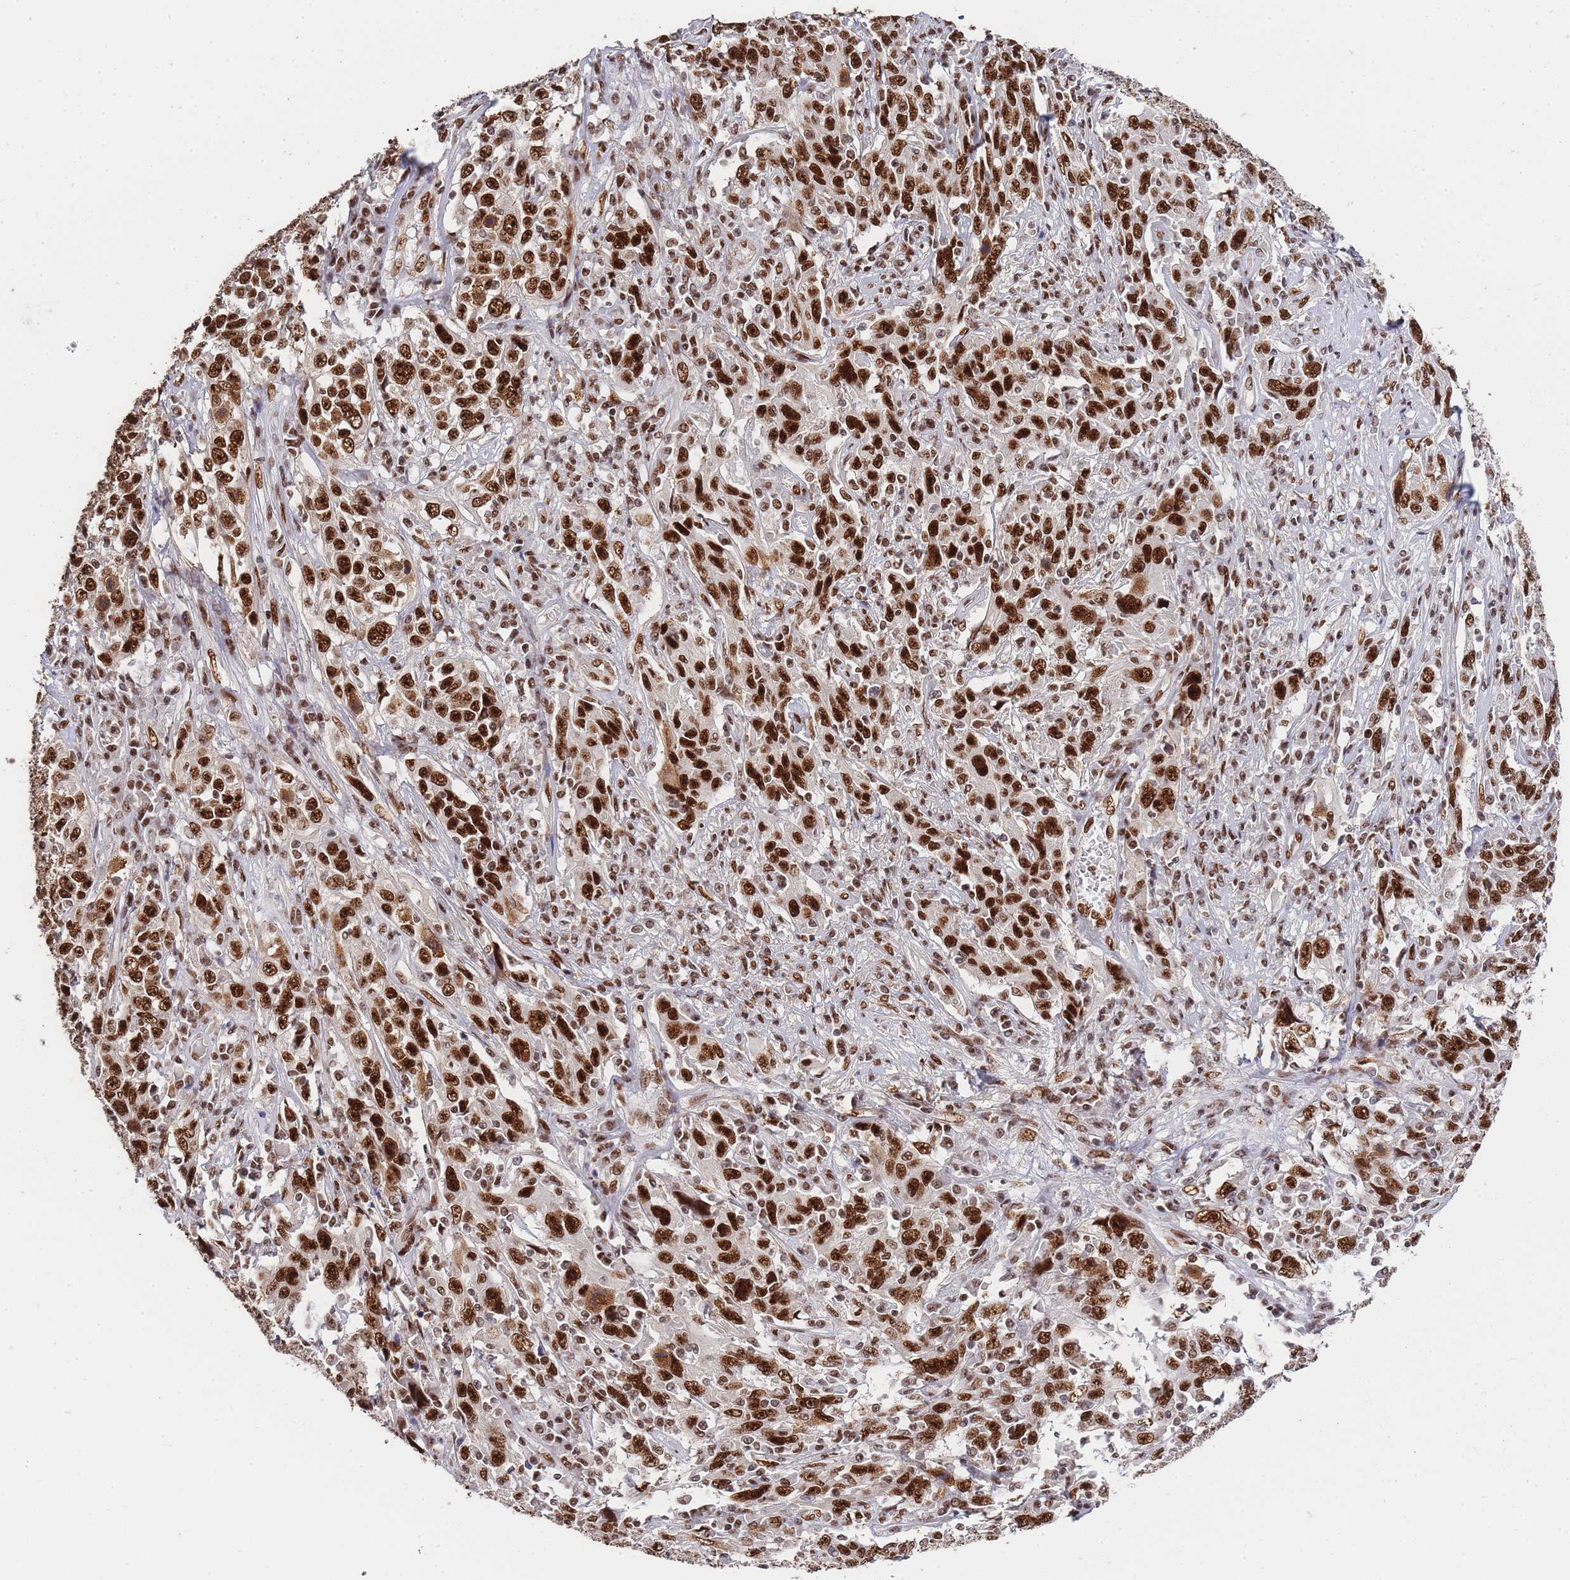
{"staining": {"intensity": "strong", "quantity": ">75%", "location": "nuclear"}, "tissue": "cervical cancer", "cell_type": "Tumor cells", "image_type": "cancer", "snomed": [{"axis": "morphology", "description": "Squamous cell carcinoma, NOS"}, {"axis": "topography", "description": "Cervix"}], "caption": "Protein expression analysis of squamous cell carcinoma (cervical) exhibits strong nuclear staining in approximately >75% of tumor cells.", "gene": "PRKDC", "patient": {"sex": "female", "age": 46}}